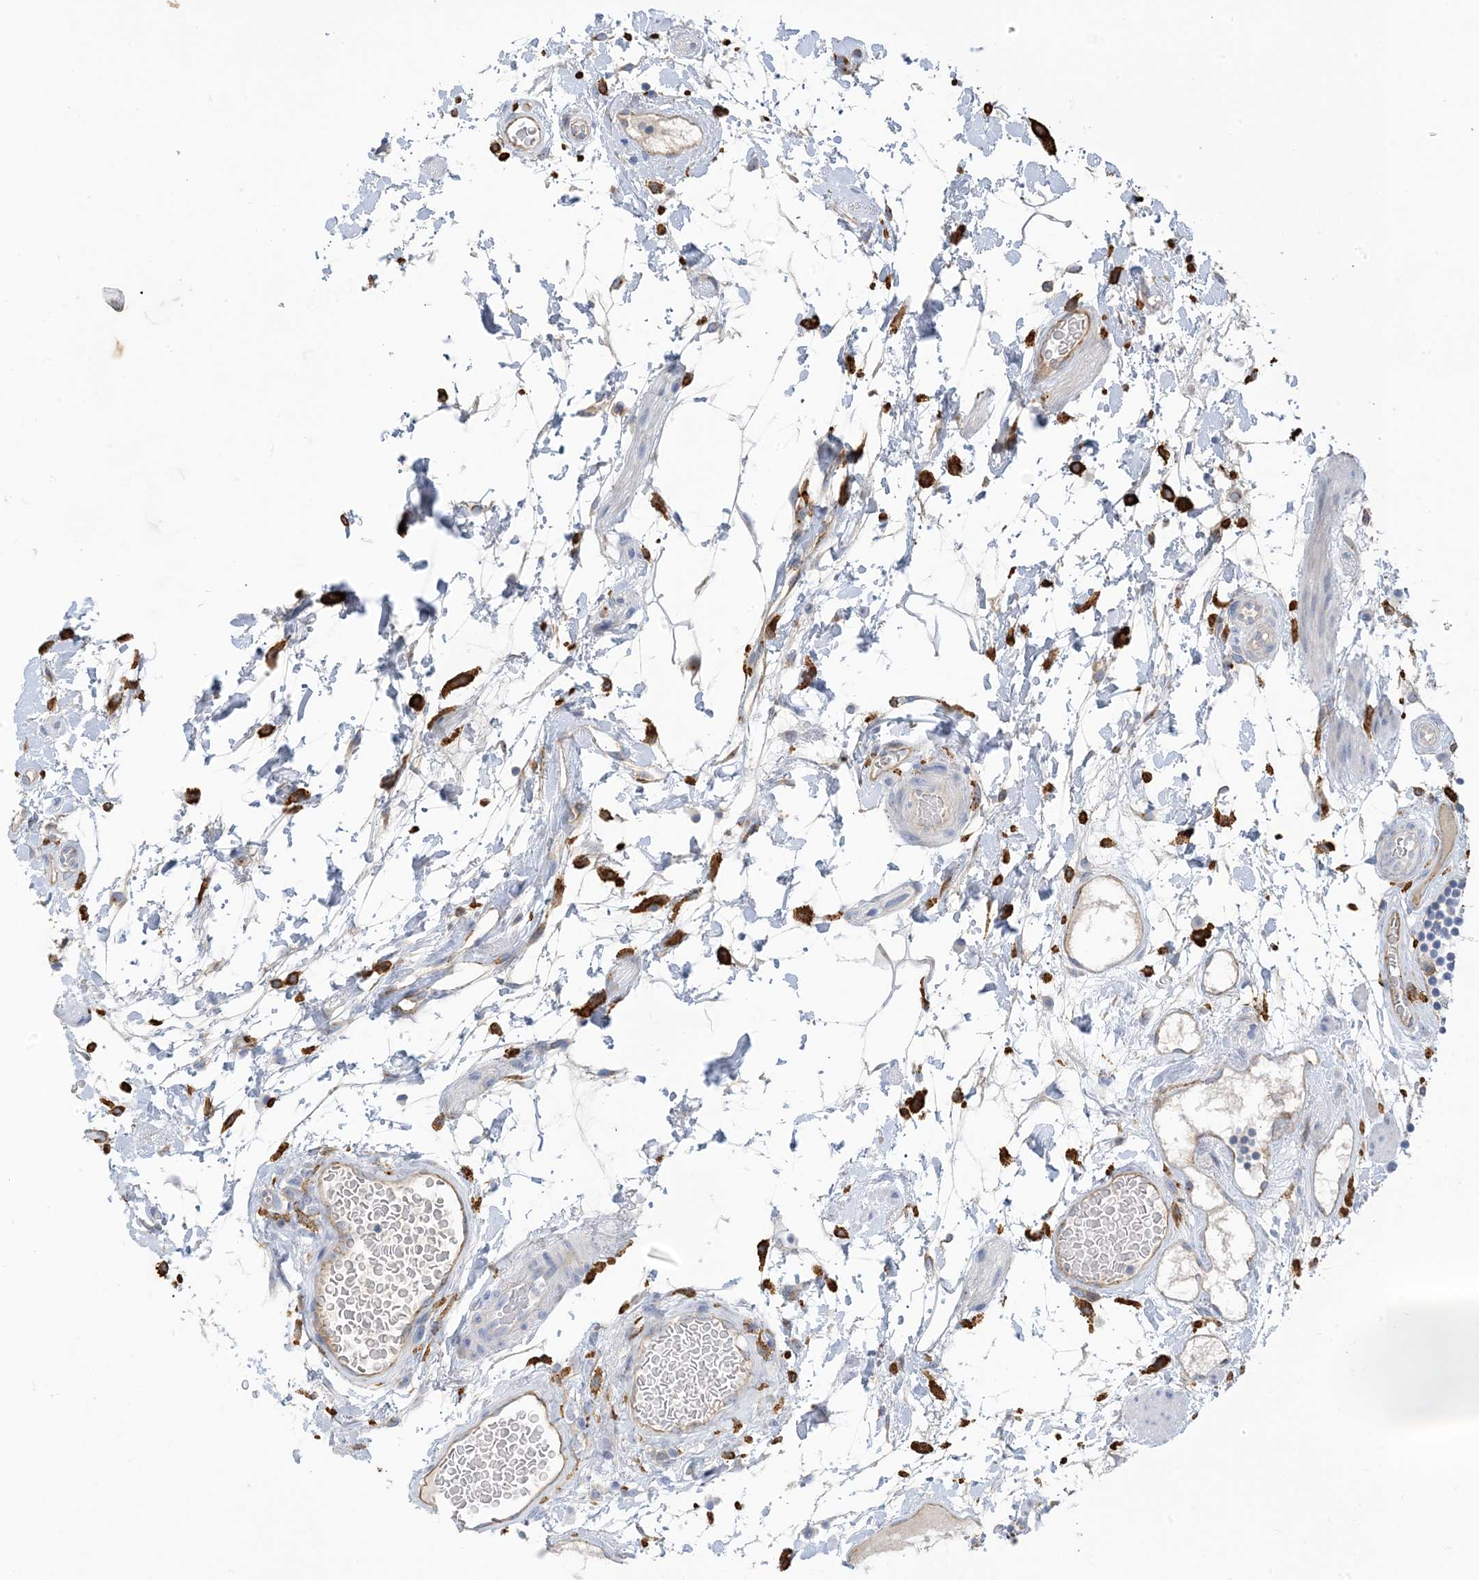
{"staining": {"intensity": "weak", "quantity": ">75%", "location": "cytoplasmic/membranous"}, "tissue": "colon", "cell_type": "Endothelial cells", "image_type": "normal", "snomed": [{"axis": "morphology", "description": "Normal tissue, NOS"}, {"axis": "topography", "description": "Colon"}], "caption": "Immunohistochemistry photomicrograph of unremarkable human colon stained for a protein (brown), which exhibits low levels of weak cytoplasmic/membranous positivity in approximately >75% of endothelial cells.", "gene": "PEAR1", "patient": {"sex": "female", "age": 79}}